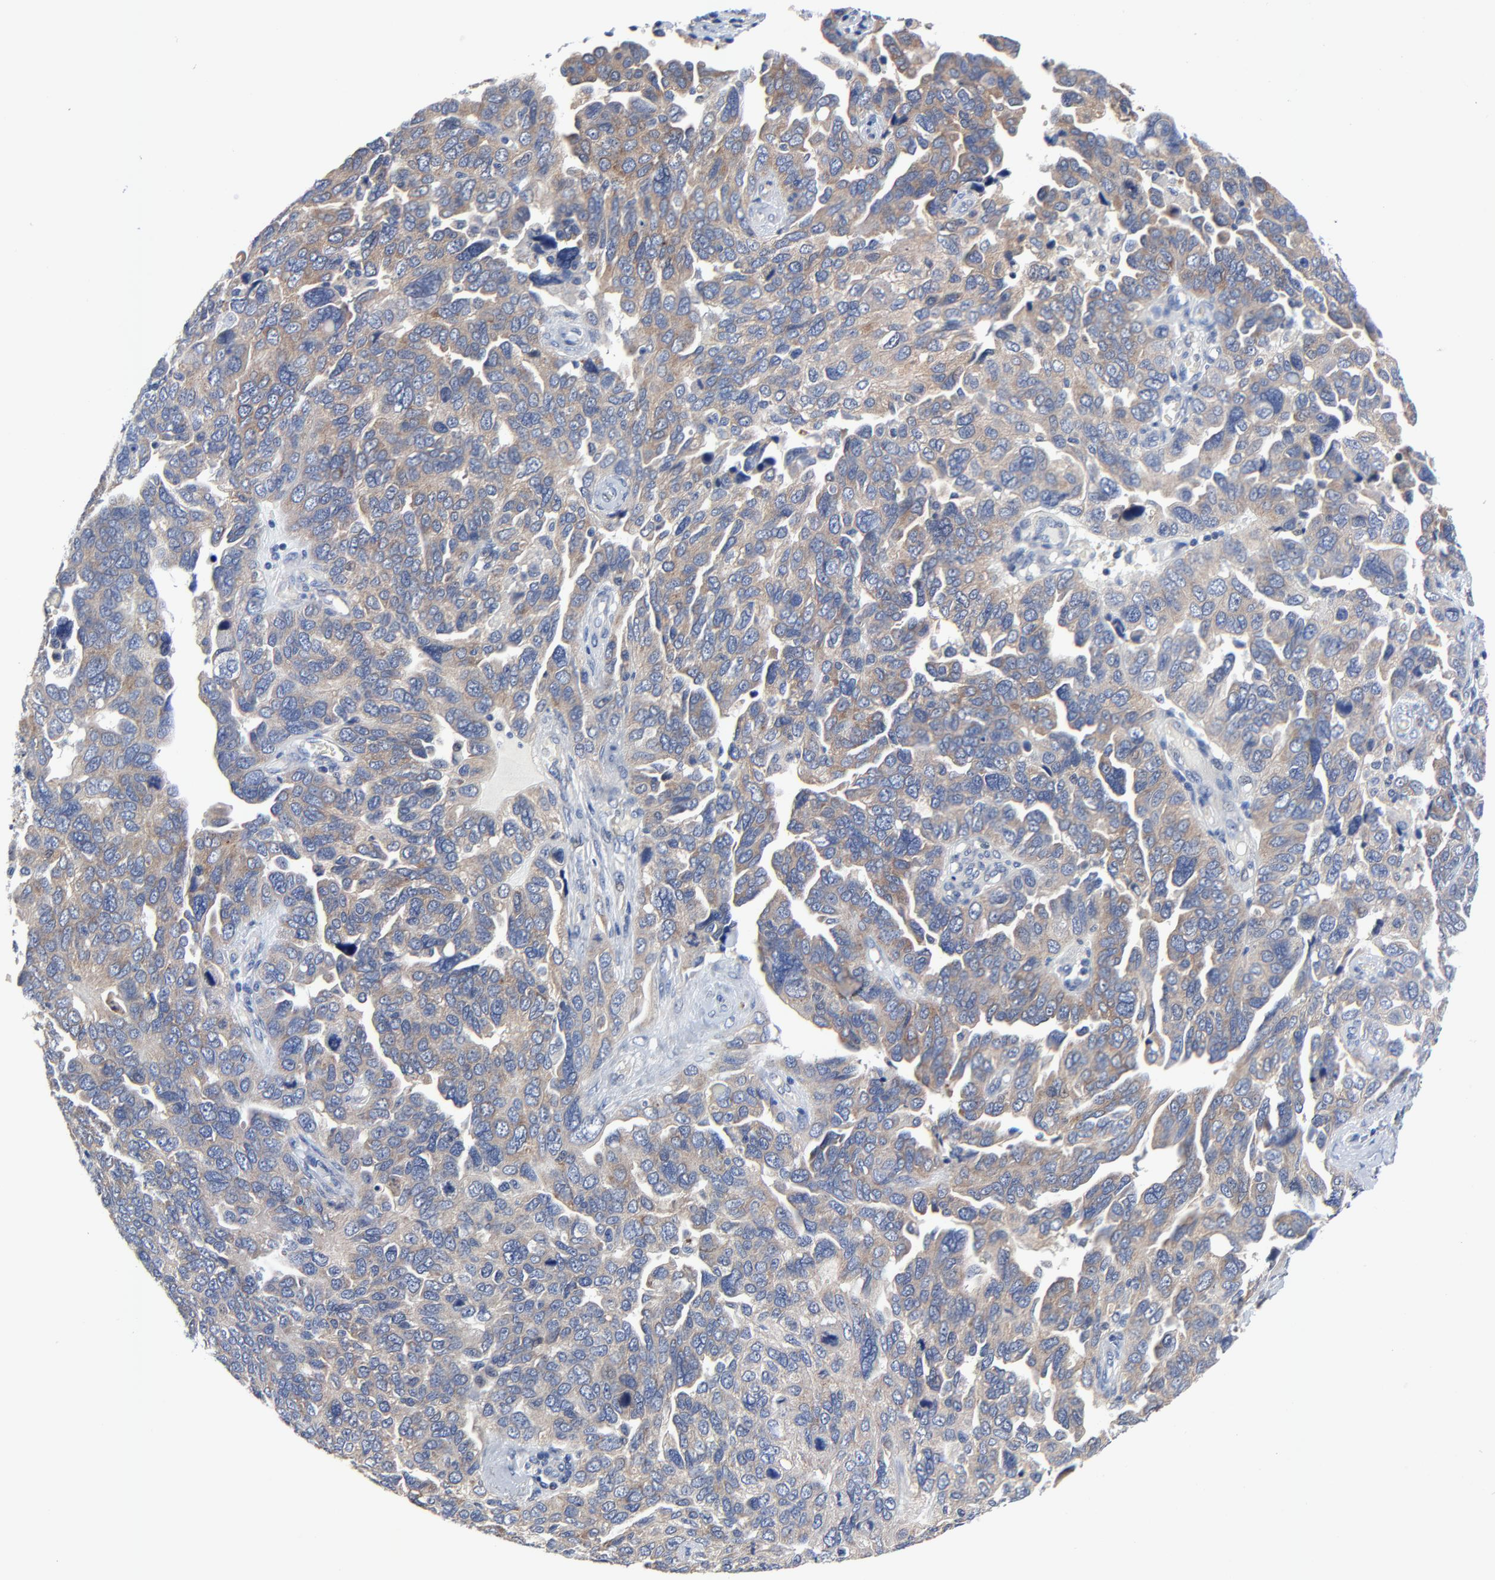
{"staining": {"intensity": "weak", "quantity": ">75%", "location": "cytoplasmic/membranous"}, "tissue": "ovarian cancer", "cell_type": "Tumor cells", "image_type": "cancer", "snomed": [{"axis": "morphology", "description": "Cystadenocarcinoma, serous, NOS"}, {"axis": "topography", "description": "Ovary"}], "caption": "An immunohistochemistry (IHC) micrograph of tumor tissue is shown. Protein staining in brown shows weak cytoplasmic/membranous positivity in ovarian cancer (serous cystadenocarcinoma) within tumor cells.", "gene": "VAV2", "patient": {"sex": "female", "age": 64}}